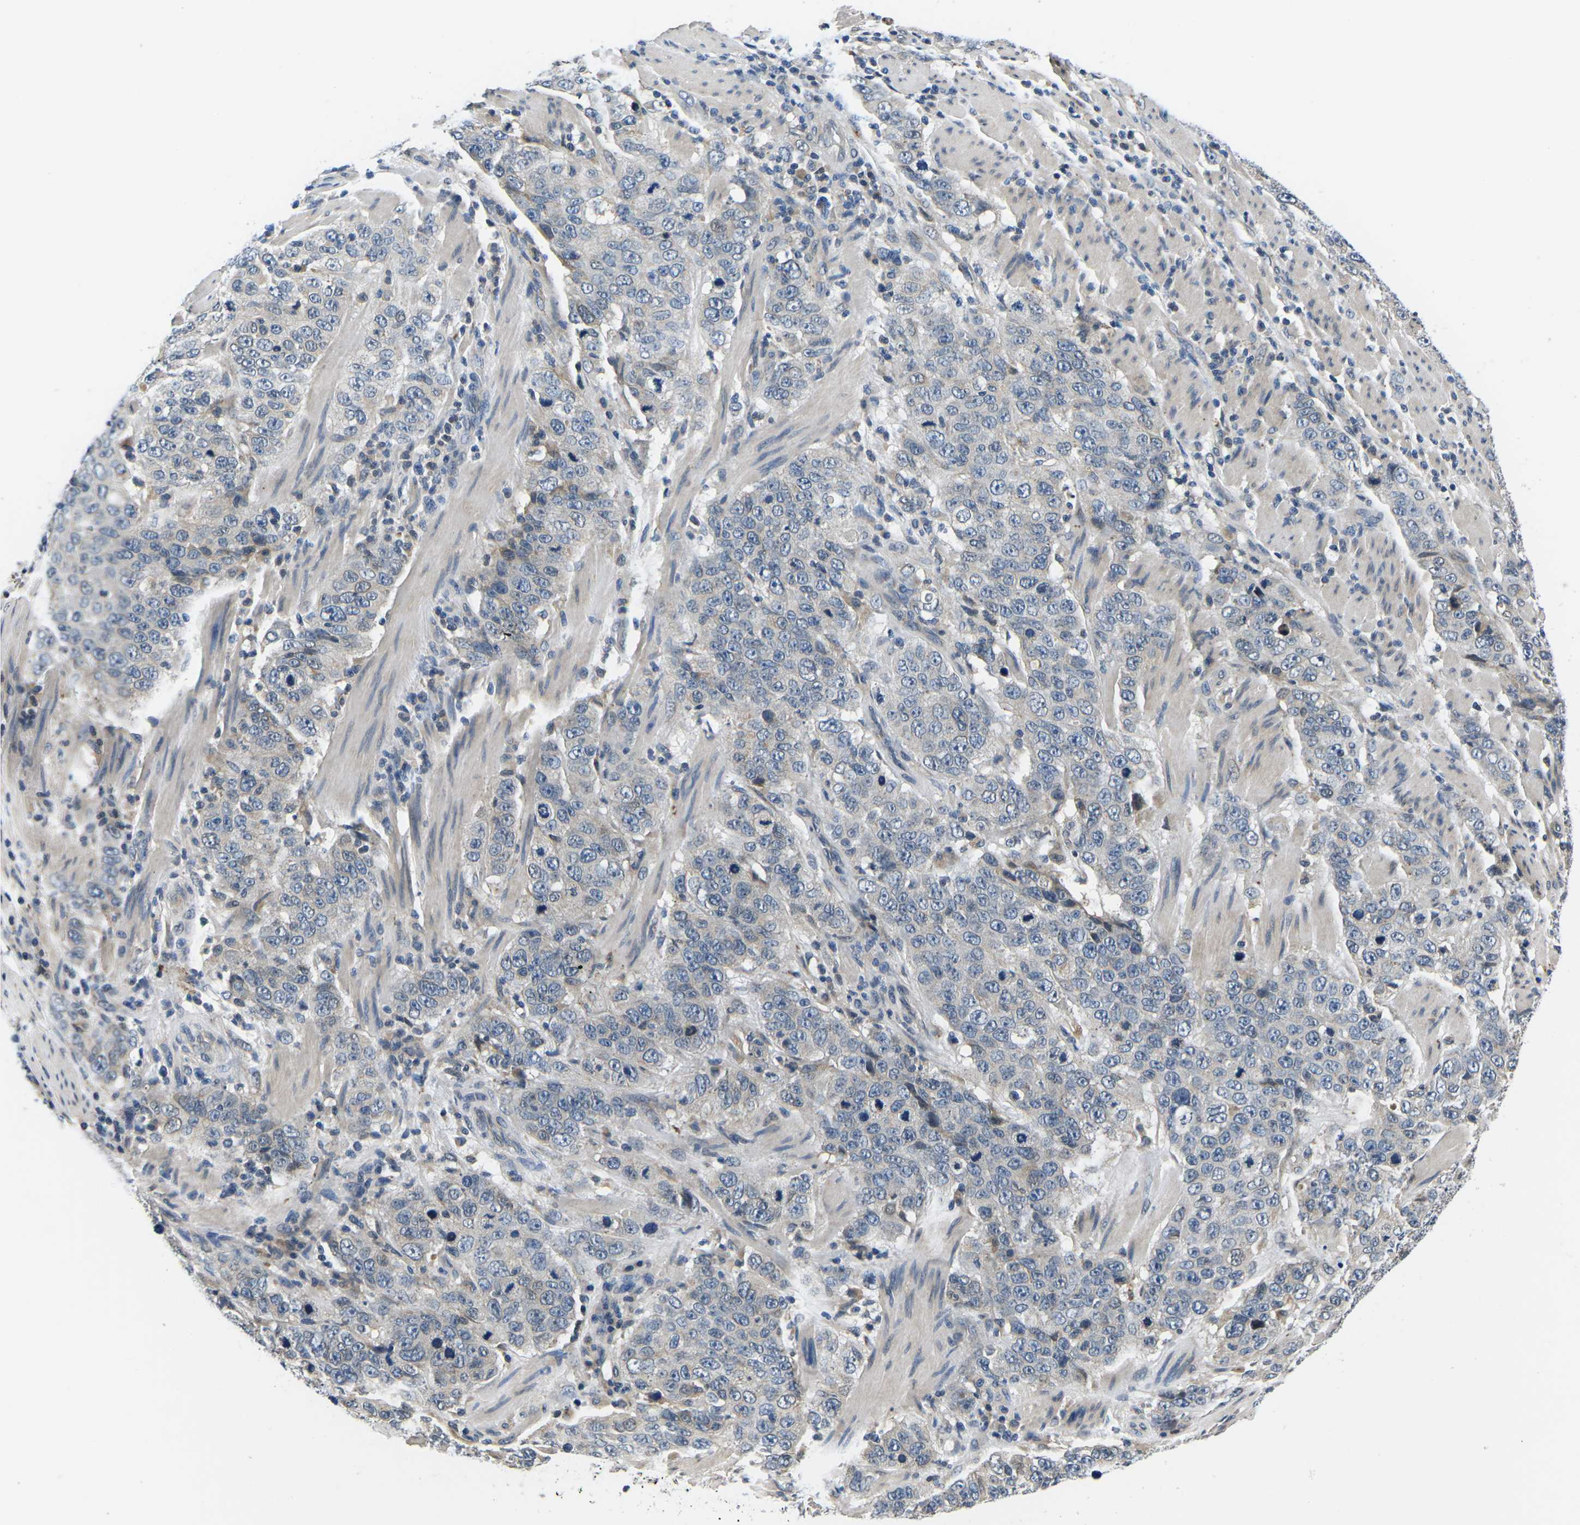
{"staining": {"intensity": "negative", "quantity": "none", "location": "none"}, "tissue": "stomach cancer", "cell_type": "Tumor cells", "image_type": "cancer", "snomed": [{"axis": "morphology", "description": "Adenocarcinoma, NOS"}, {"axis": "topography", "description": "Stomach"}], "caption": "Immunohistochemistry (IHC) photomicrograph of neoplastic tissue: stomach cancer stained with DAB (3,3'-diaminobenzidine) demonstrates no significant protein staining in tumor cells.", "gene": "SNX10", "patient": {"sex": "male", "age": 48}}